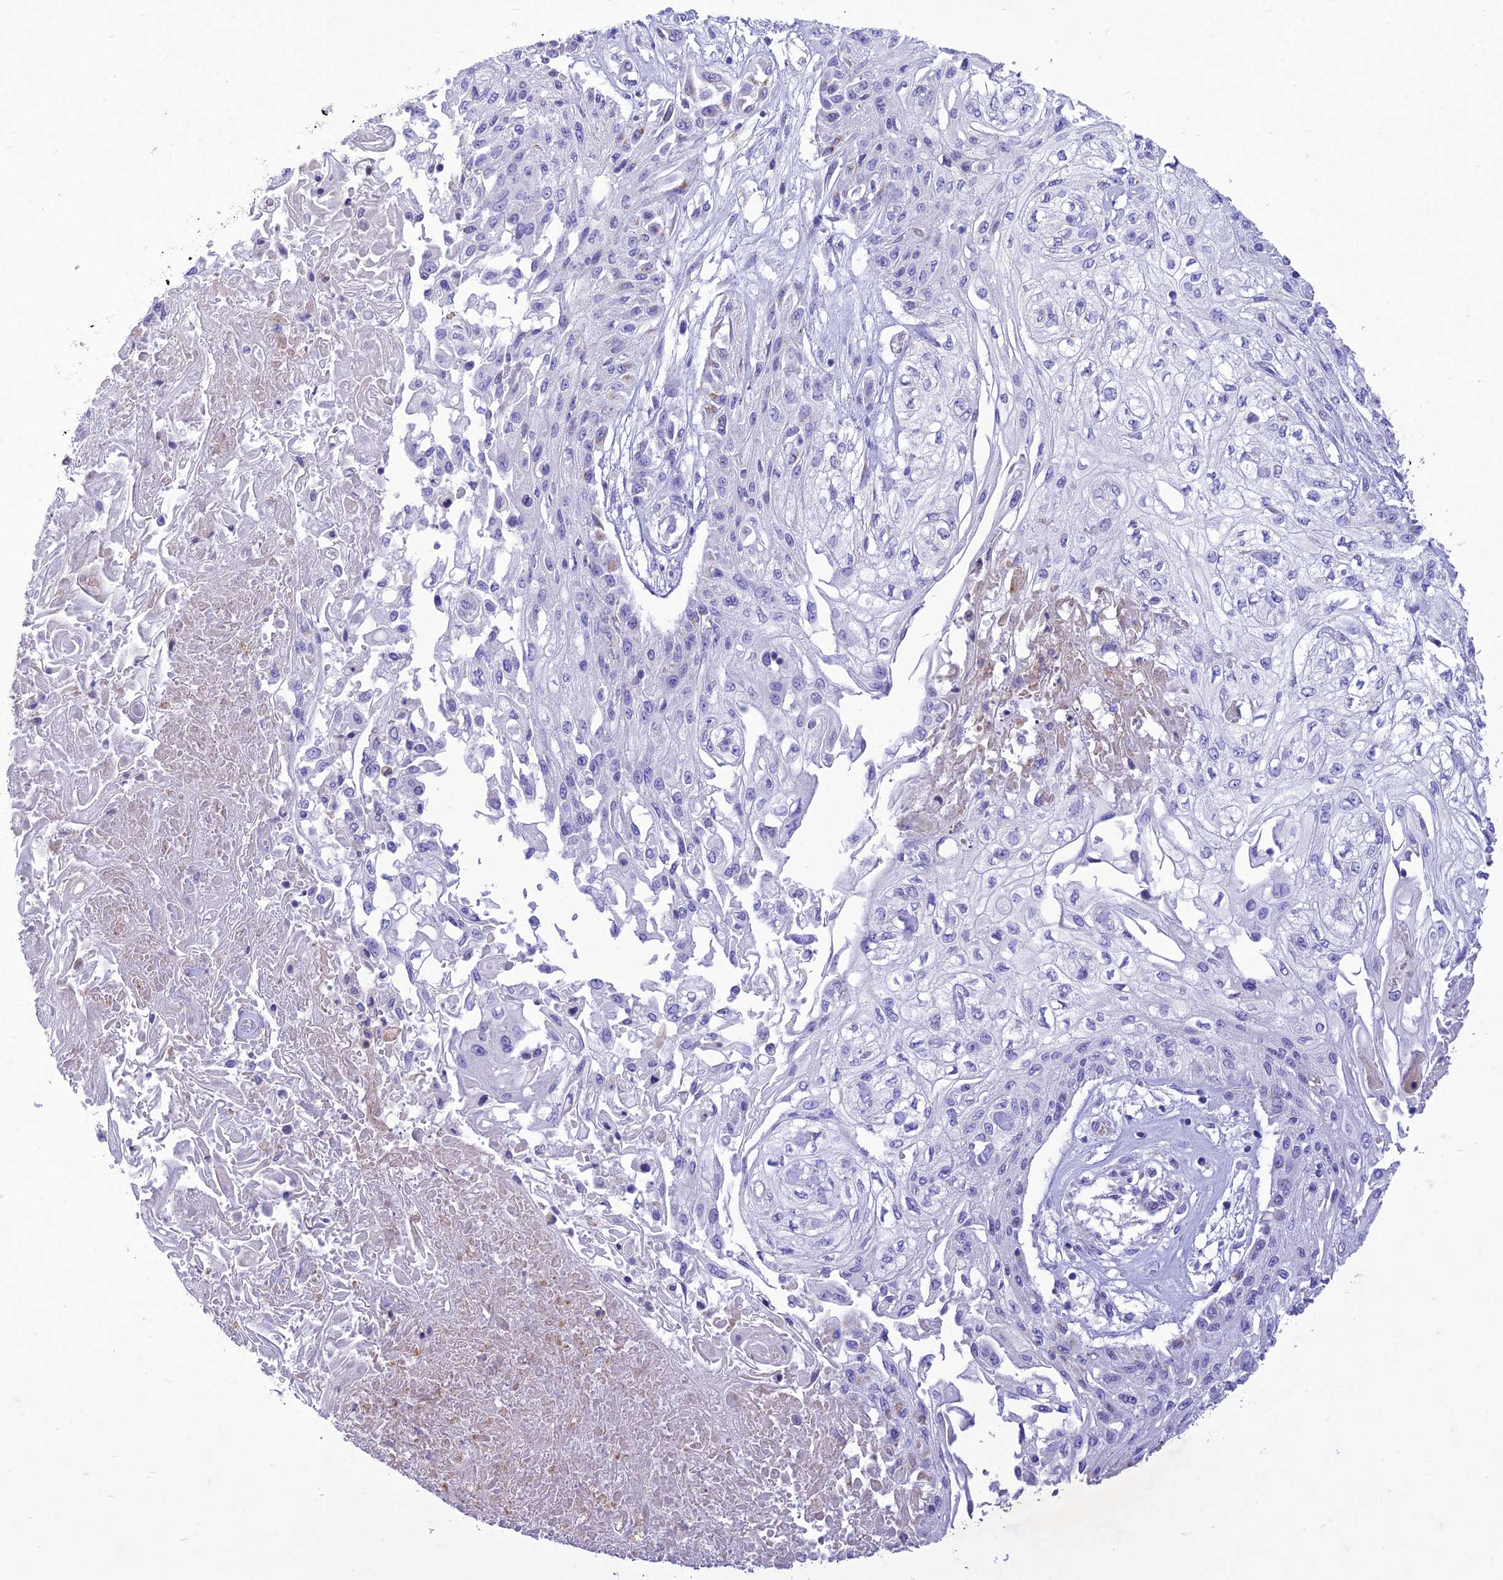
{"staining": {"intensity": "negative", "quantity": "none", "location": "none"}, "tissue": "skin cancer", "cell_type": "Tumor cells", "image_type": "cancer", "snomed": [{"axis": "morphology", "description": "Squamous cell carcinoma, NOS"}, {"axis": "morphology", "description": "Squamous cell carcinoma, metastatic, NOS"}, {"axis": "topography", "description": "Skin"}, {"axis": "topography", "description": "Lymph node"}], "caption": "This image is of skin squamous cell carcinoma stained with immunohistochemistry (IHC) to label a protein in brown with the nuclei are counter-stained blue. There is no expression in tumor cells.", "gene": "SLC13A5", "patient": {"sex": "male", "age": 75}}